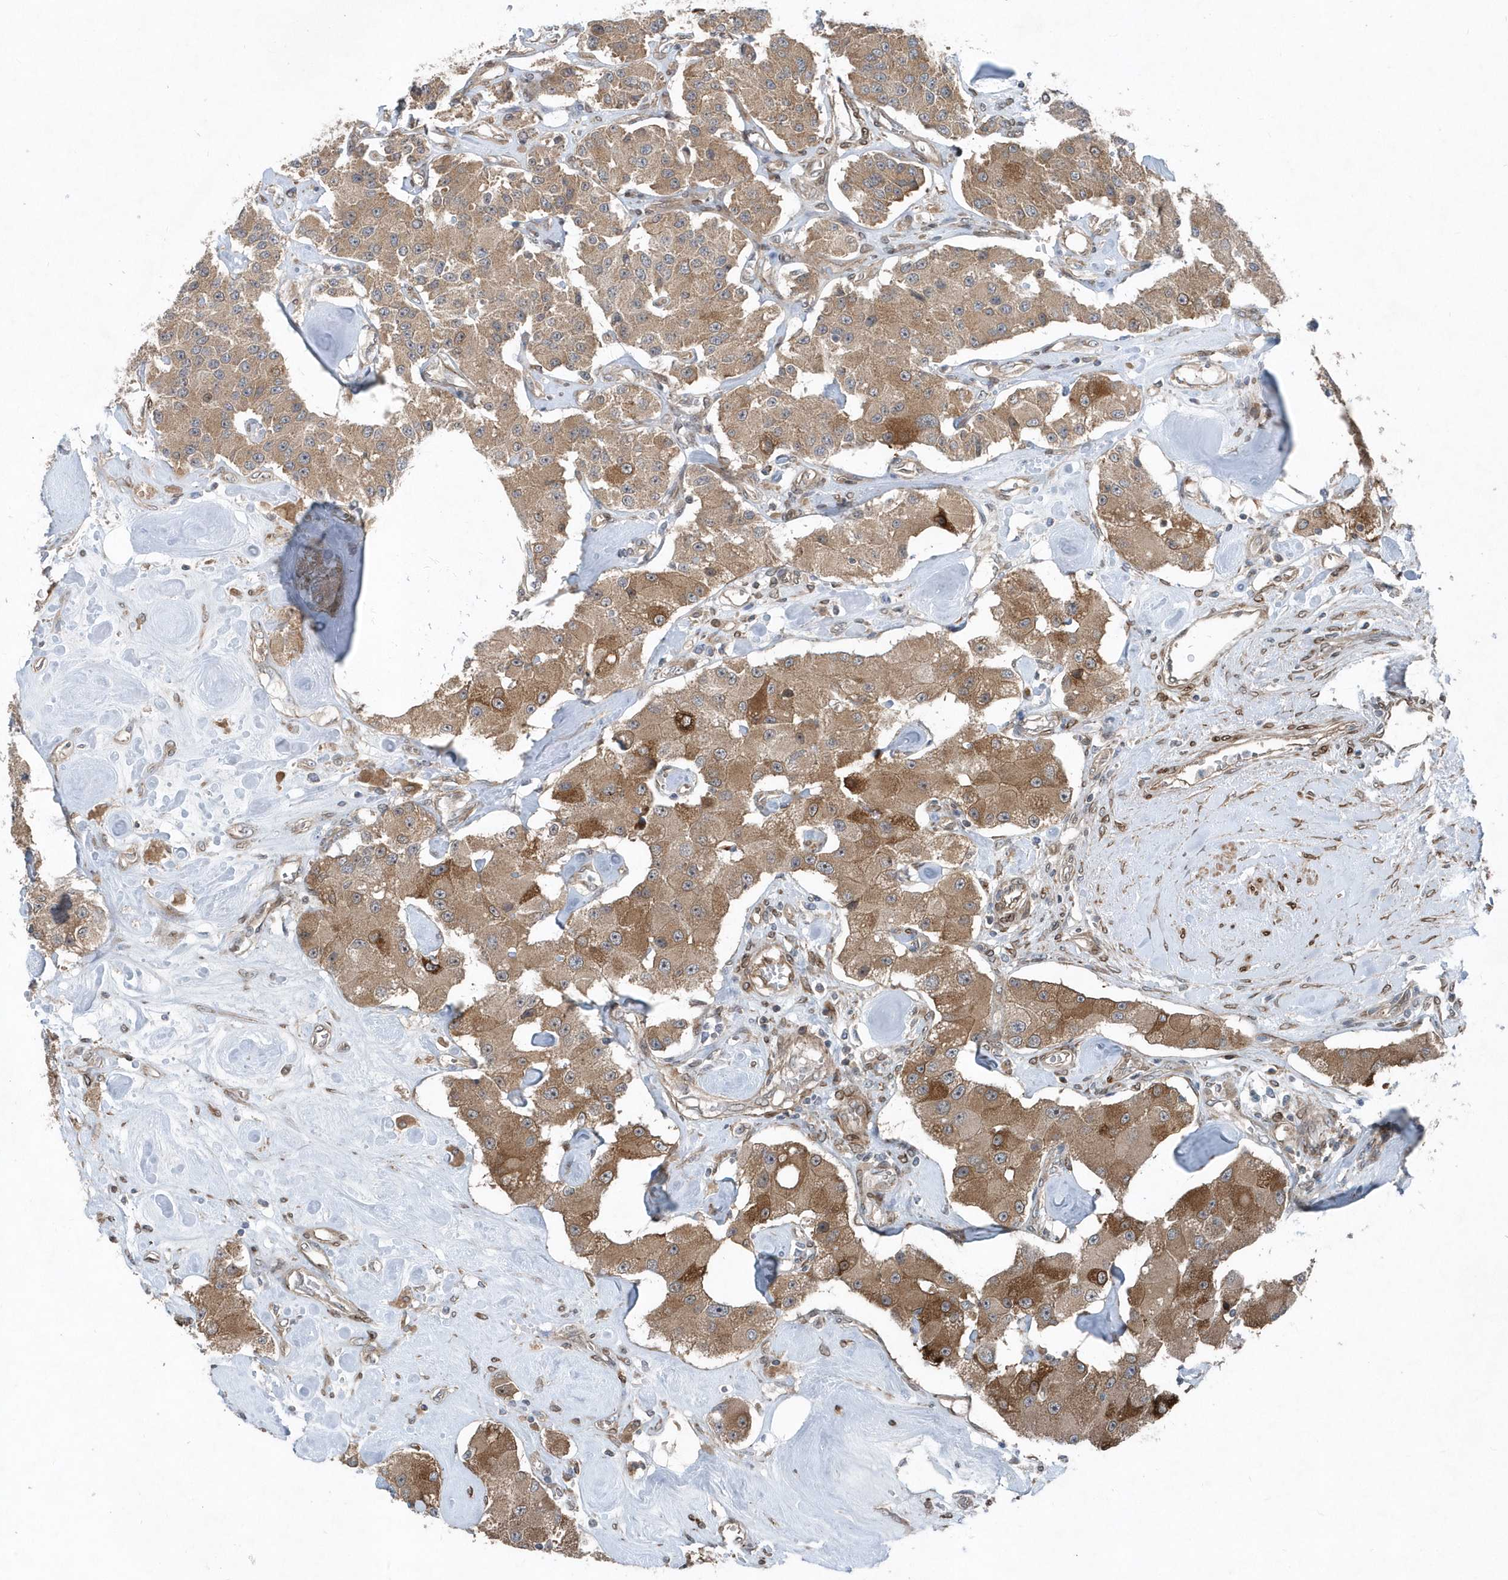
{"staining": {"intensity": "moderate", "quantity": ">75%", "location": "cytoplasmic/membranous"}, "tissue": "carcinoid", "cell_type": "Tumor cells", "image_type": "cancer", "snomed": [{"axis": "morphology", "description": "Carcinoid, malignant, NOS"}, {"axis": "topography", "description": "Pancreas"}], "caption": "A brown stain shows moderate cytoplasmic/membranous positivity of a protein in carcinoid (malignant) tumor cells.", "gene": "MCC", "patient": {"sex": "male", "age": 41}}